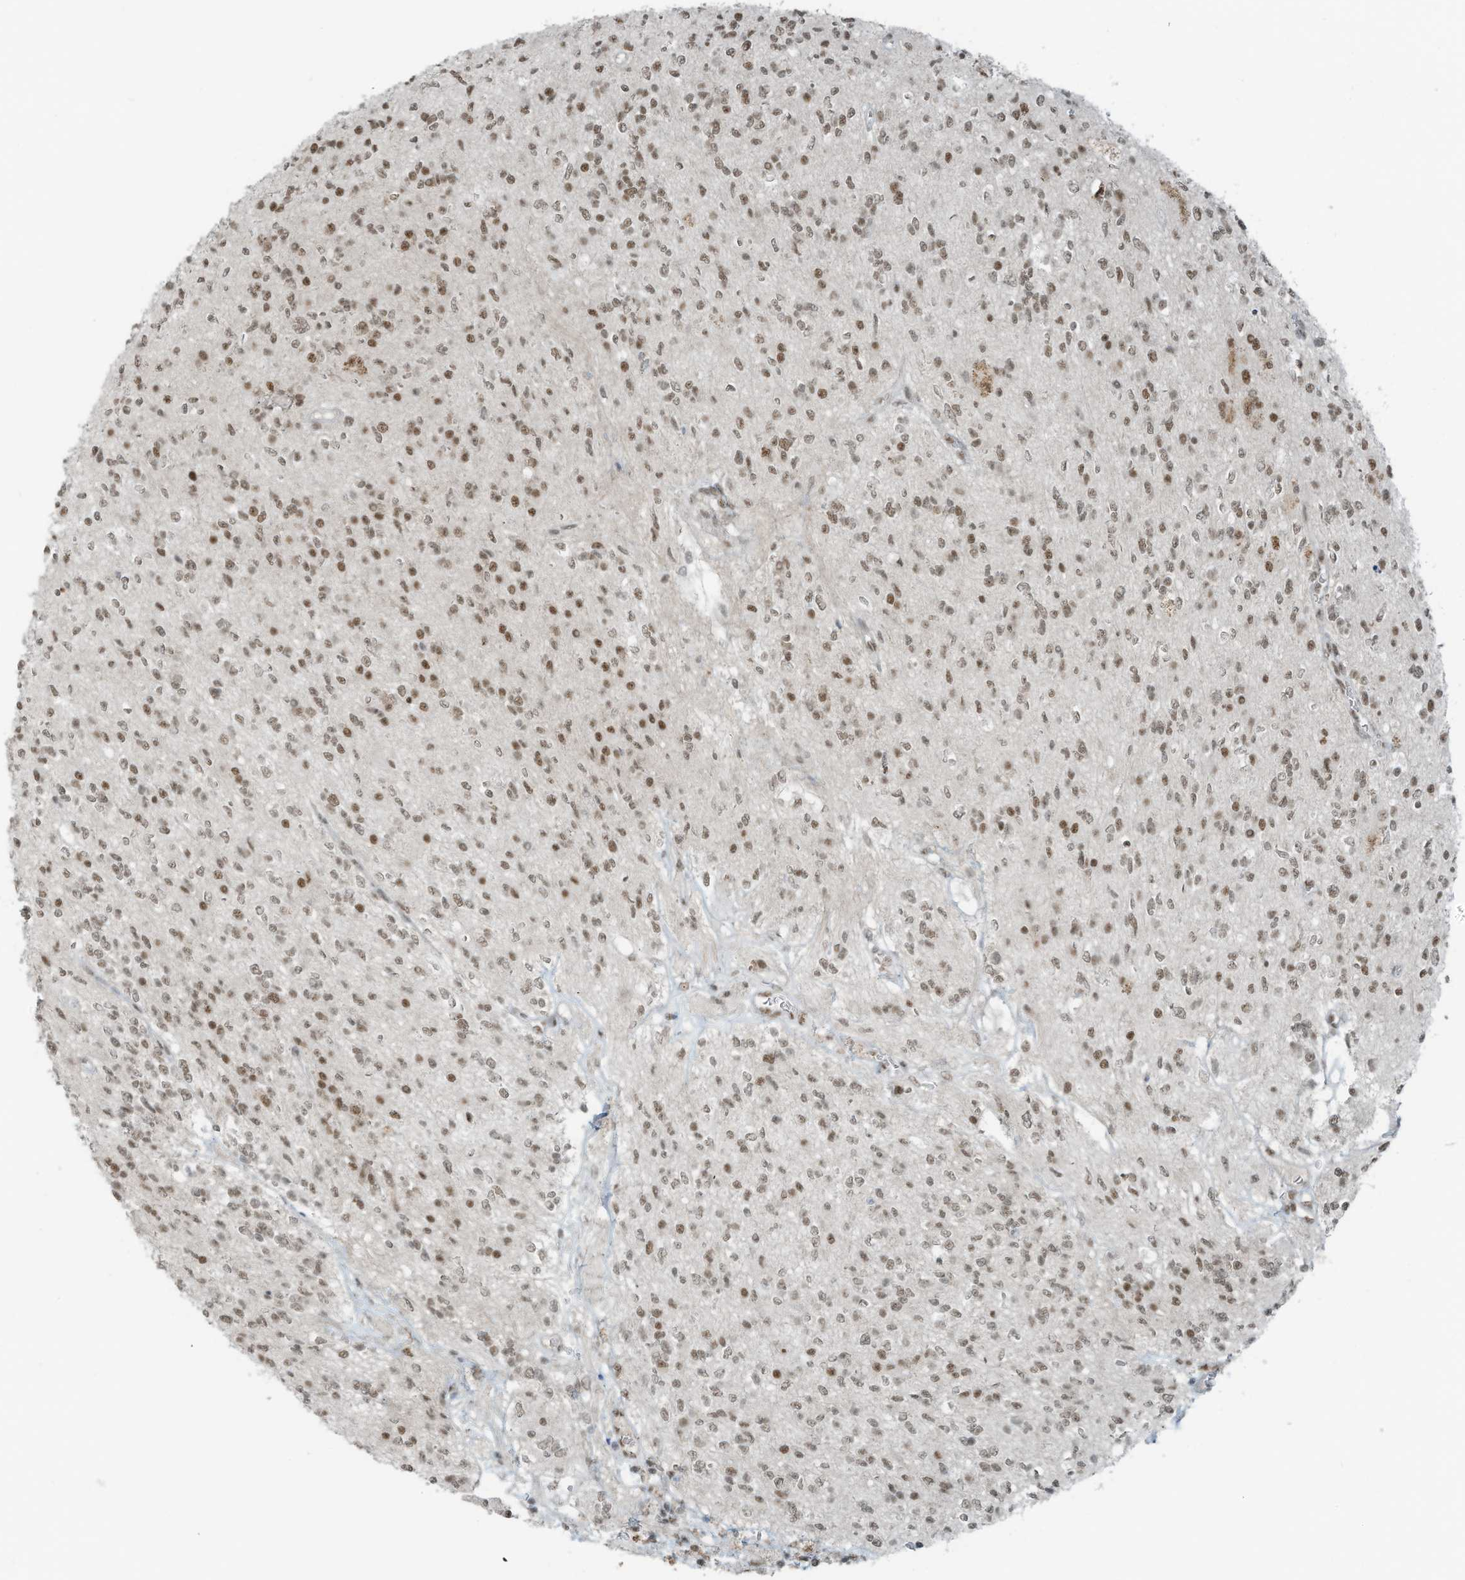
{"staining": {"intensity": "moderate", "quantity": ">75%", "location": "nuclear"}, "tissue": "glioma", "cell_type": "Tumor cells", "image_type": "cancer", "snomed": [{"axis": "morphology", "description": "Glioma, malignant, High grade"}, {"axis": "topography", "description": "Brain"}], "caption": "Glioma stained with a protein marker displays moderate staining in tumor cells.", "gene": "WRNIP1", "patient": {"sex": "male", "age": 34}}